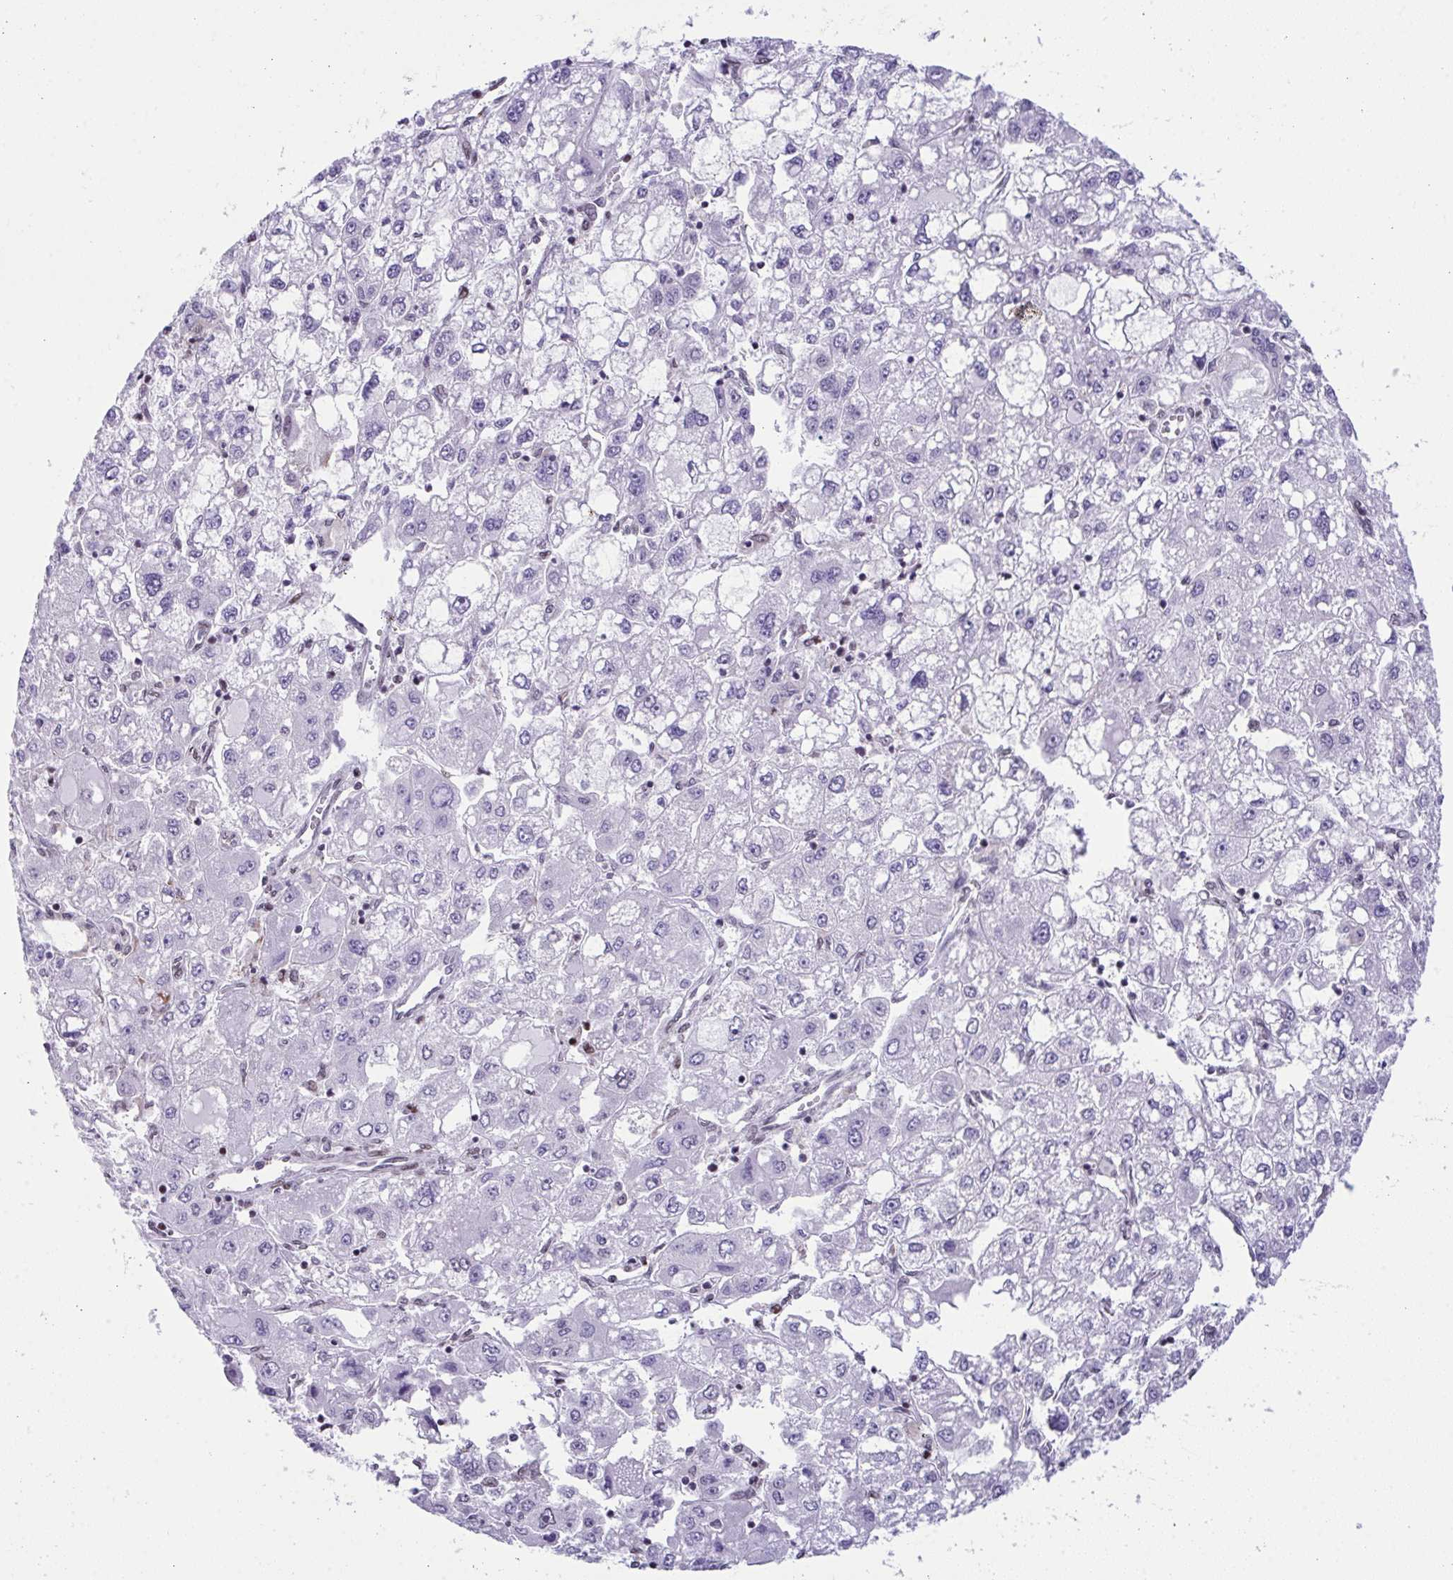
{"staining": {"intensity": "negative", "quantity": "none", "location": "none"}, "tissue": "liver cancer", "cell_type": "Tumor cells", "image_type": "cancer", "snomed": [{"axis": "morphology", "description": "Carcinoma, Hepatocellular, NOS"}, {"axis": "topography", "description": "Liver"}], "caption": "High magnification brightfield microscopy of liver hepatocellular carcinoma stained with DAB (brown) and counterstained with hematoxylin (blue): tumor cells show no significant staining.", "gene": "ZFHX3", "patient": {"sex": "male", "age": 40}}